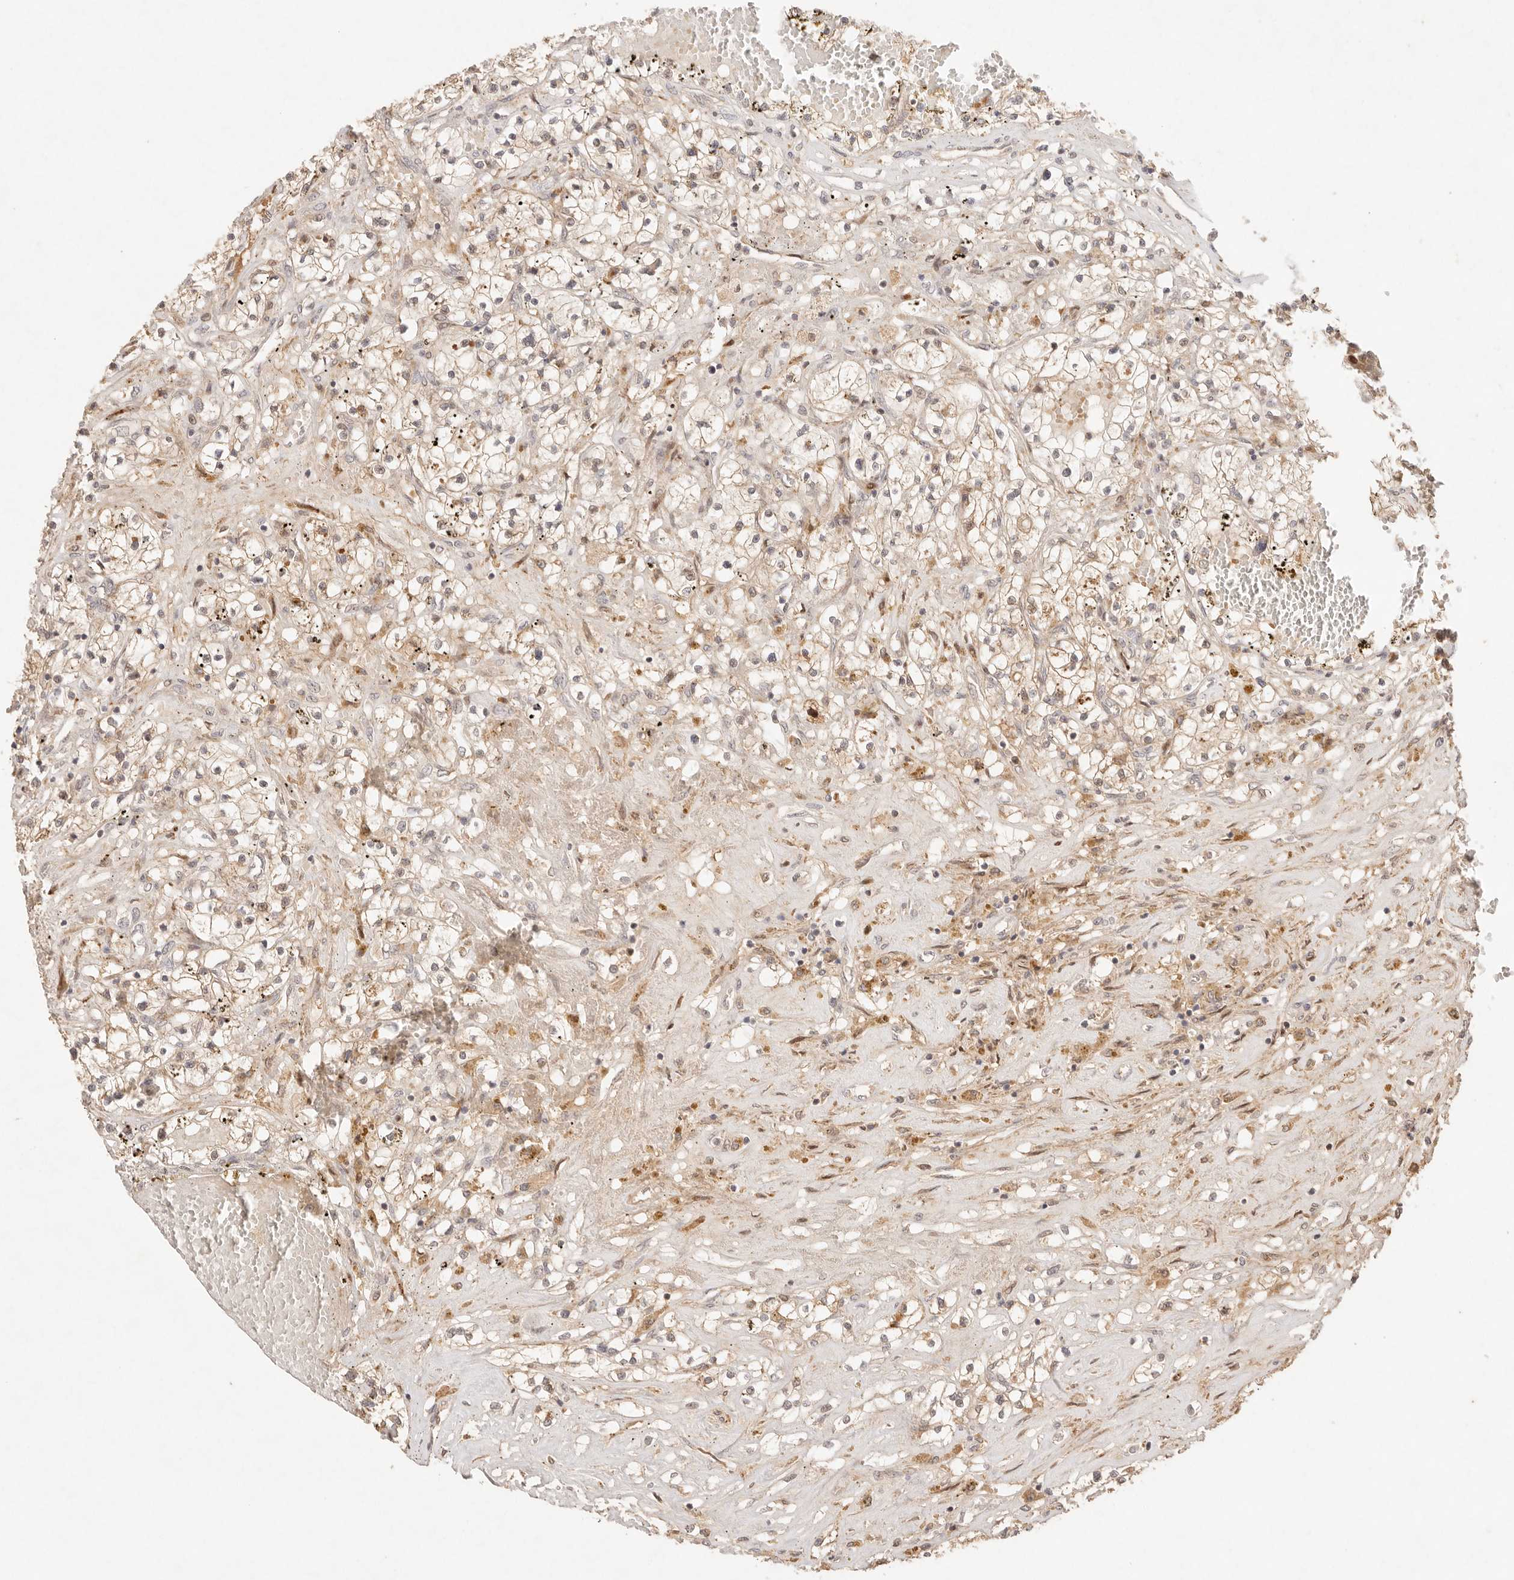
{"staining": {"intensity": "weak", "quantity": ">75%", "location": "cytoplasmic/membranous"}, "tissue": "renal cancer", "cell_type": "Tumor cells", "image_type": "cancer", "snomed": [{"axis": "morphology", "description": "Normal tissue, NOS"}, {"axis": "morphology", "description": "Adenocarcinoma, NOS"}, {"axis": "topography", "description": "Kidney"}], "caption": "There is low levels of weak cytoplasmic/membranous staining in tumor cells of renal cancer (adenocarcinoma), as demonstrated by immunohistochemical staining (brown color).", "gene": "PHLDA3", "patient": {"sex": "male", "age": 68}}